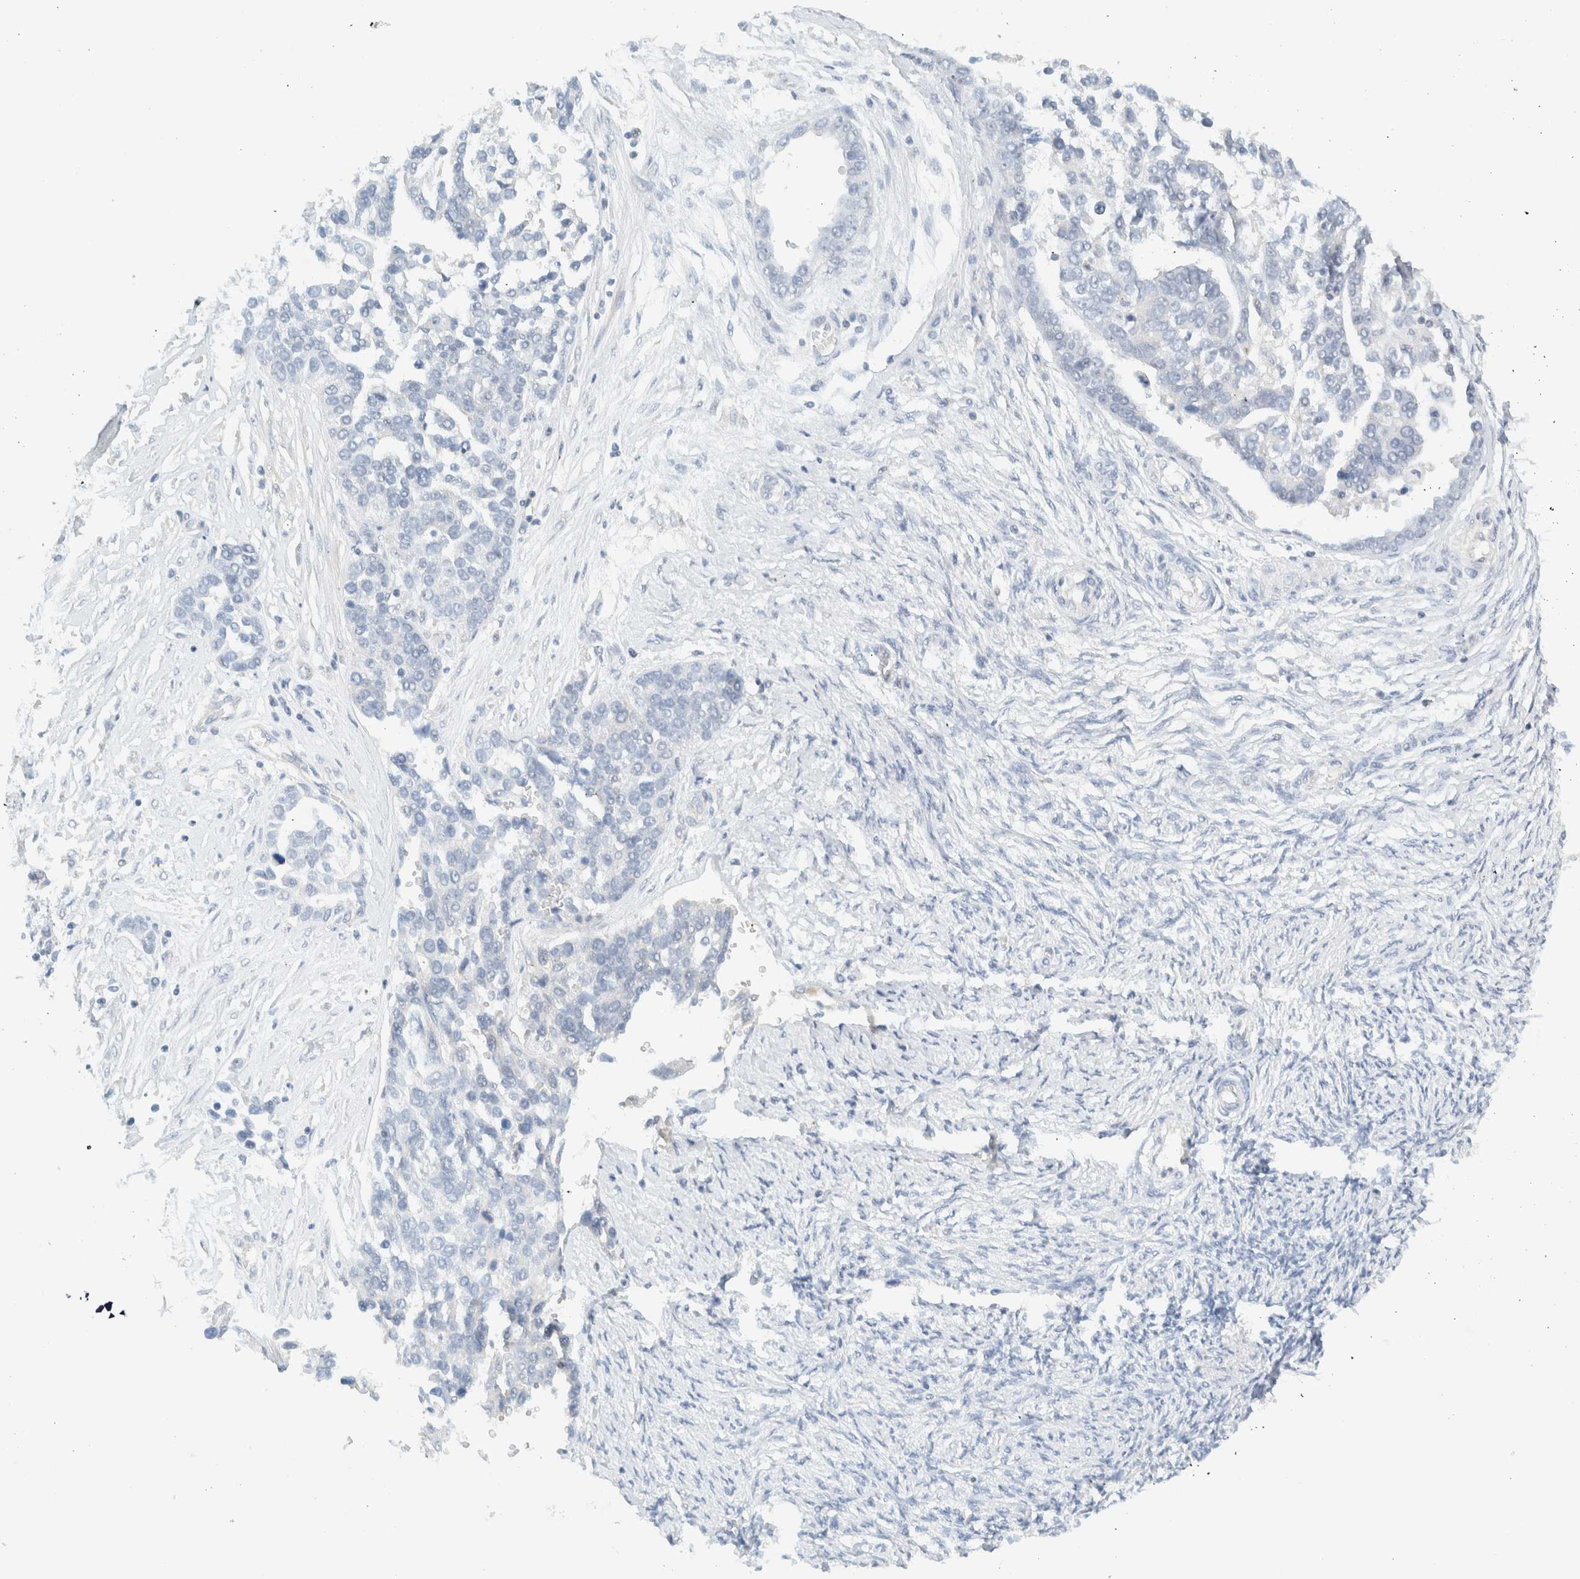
{"staining": {"intensity": "negative", "quantity": "none", "location": "none"}, "tissue": "ovarian cancer", "cell_type": "Tumor cells", "image_type": "cancer", "snomed": [{"axis": "morphology", "description": "Cystadenocarcinoma, serous, NOS"}, {"axis": "topography", "description": "Ovary"}], "caption": "Human serous cystadenocarcinoma (ovarian) stained for a protein using IHC exhibits no expression in tumor cells.", "gene": "NDE1", "patient": {"sex": "female", "age": 44}}